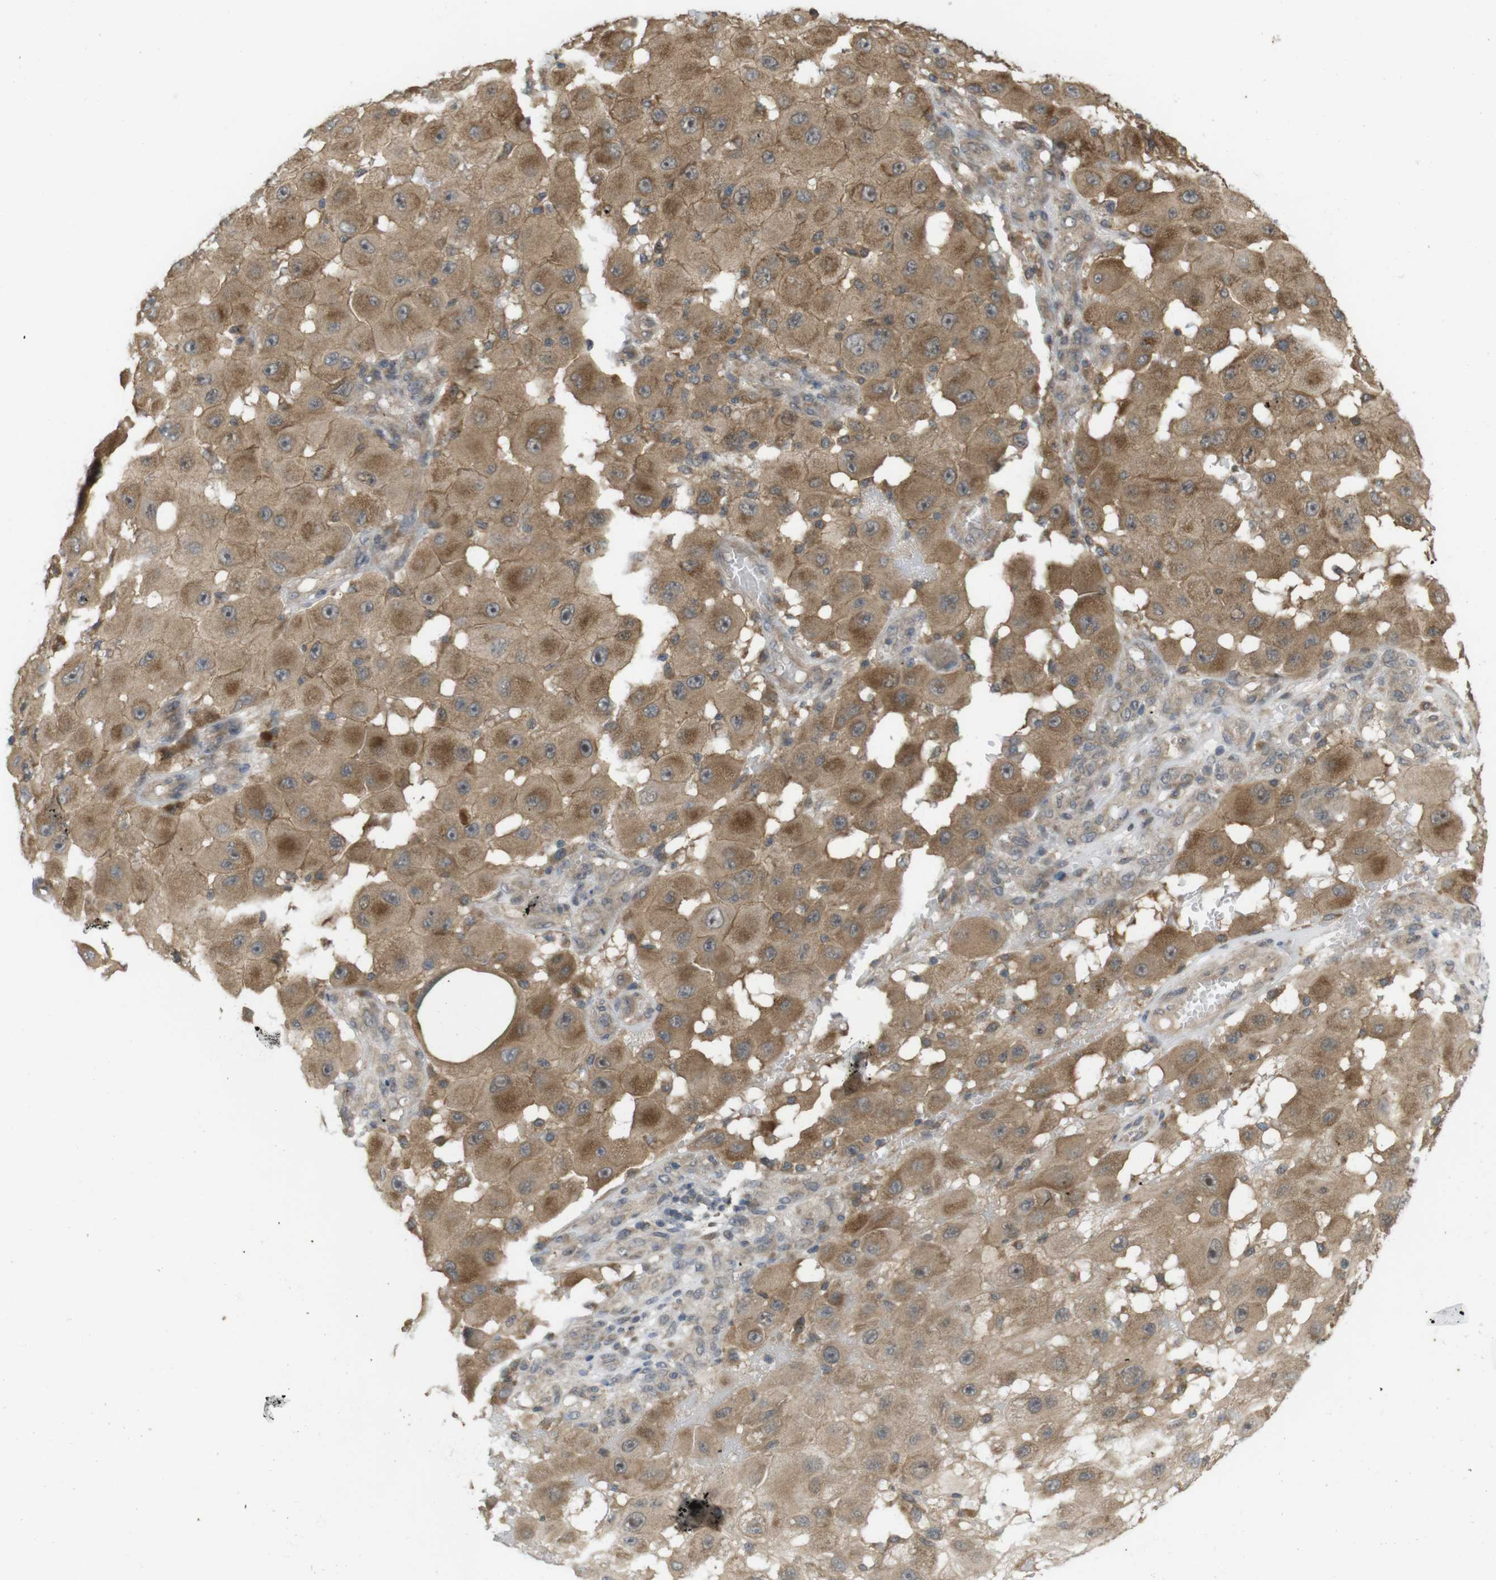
{"staining": {"intensity": "moderate", "quantity": ">75%", "location": "cytoplasmic/membranous"}, "tissue": "melanoma", "cell_type": "Tumor cells", "image_type": "cancer", "snomed": [{"axis": "morphology", "description": "Malignant melanoma, NOS"}, {"axis": "topography", "description": "Skin"}], "caption": "This photomicrograph displays immunohistochemistry staining of human melanoma, with medium moderate cytoplasmic/membranous staining in approximately >75% of tumor cells.", "gene": "RNF130", "patient": {"sex": "female", "age": 81}}